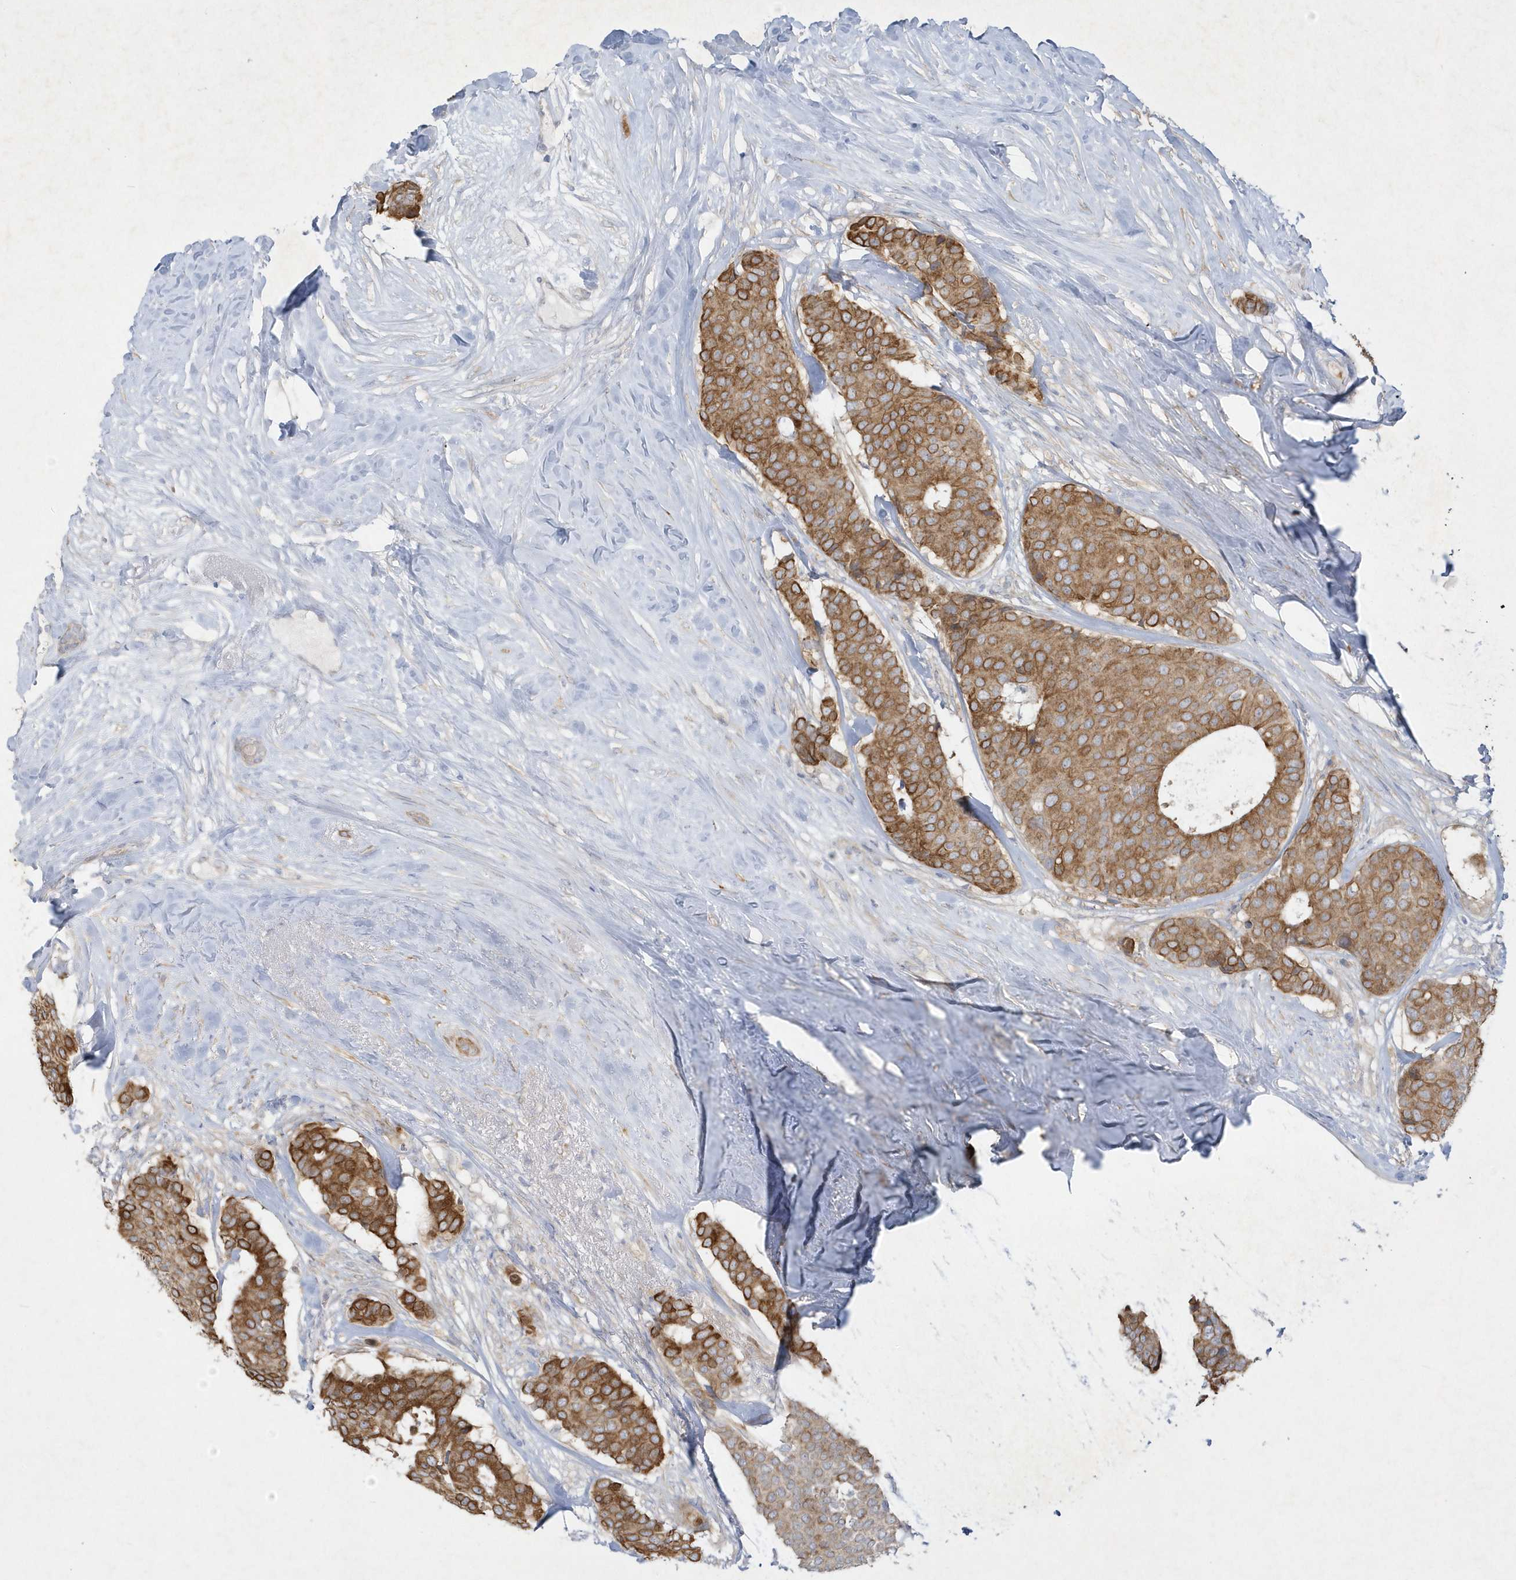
{"staining": {"intensity": "moderate", "quantity": ">75%", "location": "cytoplasmic/membranous"}, "tissue": "breast cancer", "cell_type": "Tumor cells", "image_type": "cancer", "snomed": [{"axis": "morphology", "description": "Duct carcinoma"}, {"axis": "topography", "description": "Breast"}], "caption": "Breast intraductal carcinoma tissue demonstrates moderate cytoplasmic/membranous positivity in about >75% of tumor cells", "gene": "LARS1", "patient": {"sex": "female", "age": 75}}